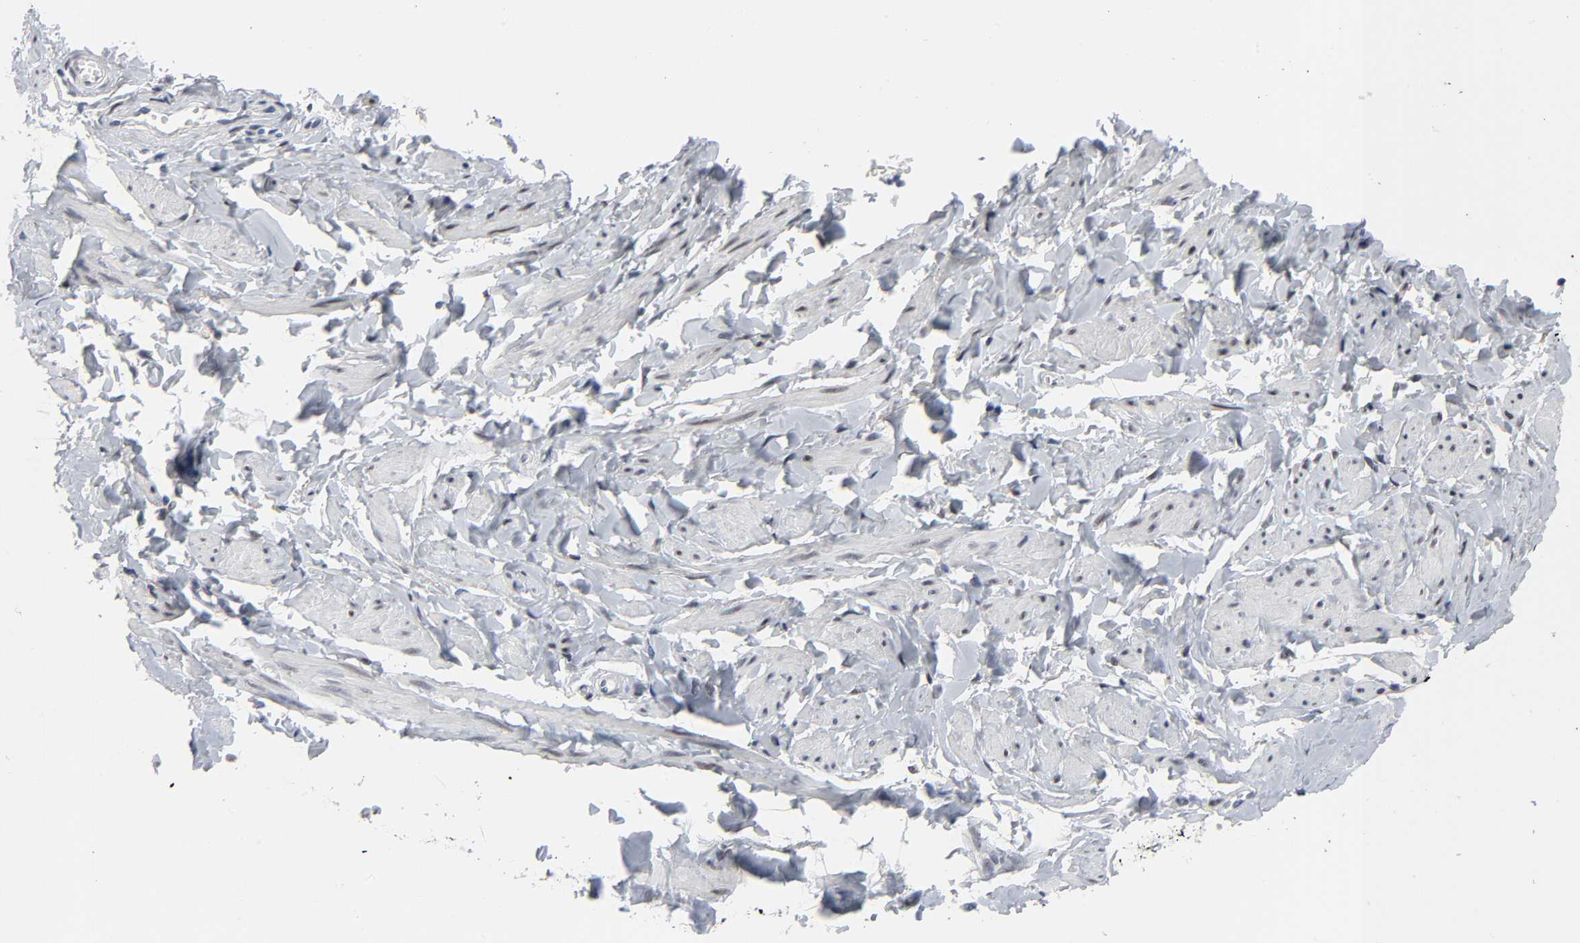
{"staining": {"intensity": "negative", "quantity": "none", "location": "none"}, "tissue": "vagina", "cell_type": "Squamous epithelial cells", "image_type": "normal", "snomed": [{"axis": "morphology", "description": "Normal tissue, NOS"}, {"axis": "topography", "description": "Vagina"}], "caption": "Immunohistochemistry of unremarkable vagina exhibits no expression in squamous epithelial cells.", "gene": "SALL2", "patient": {"sex": "female", "age": 55}}